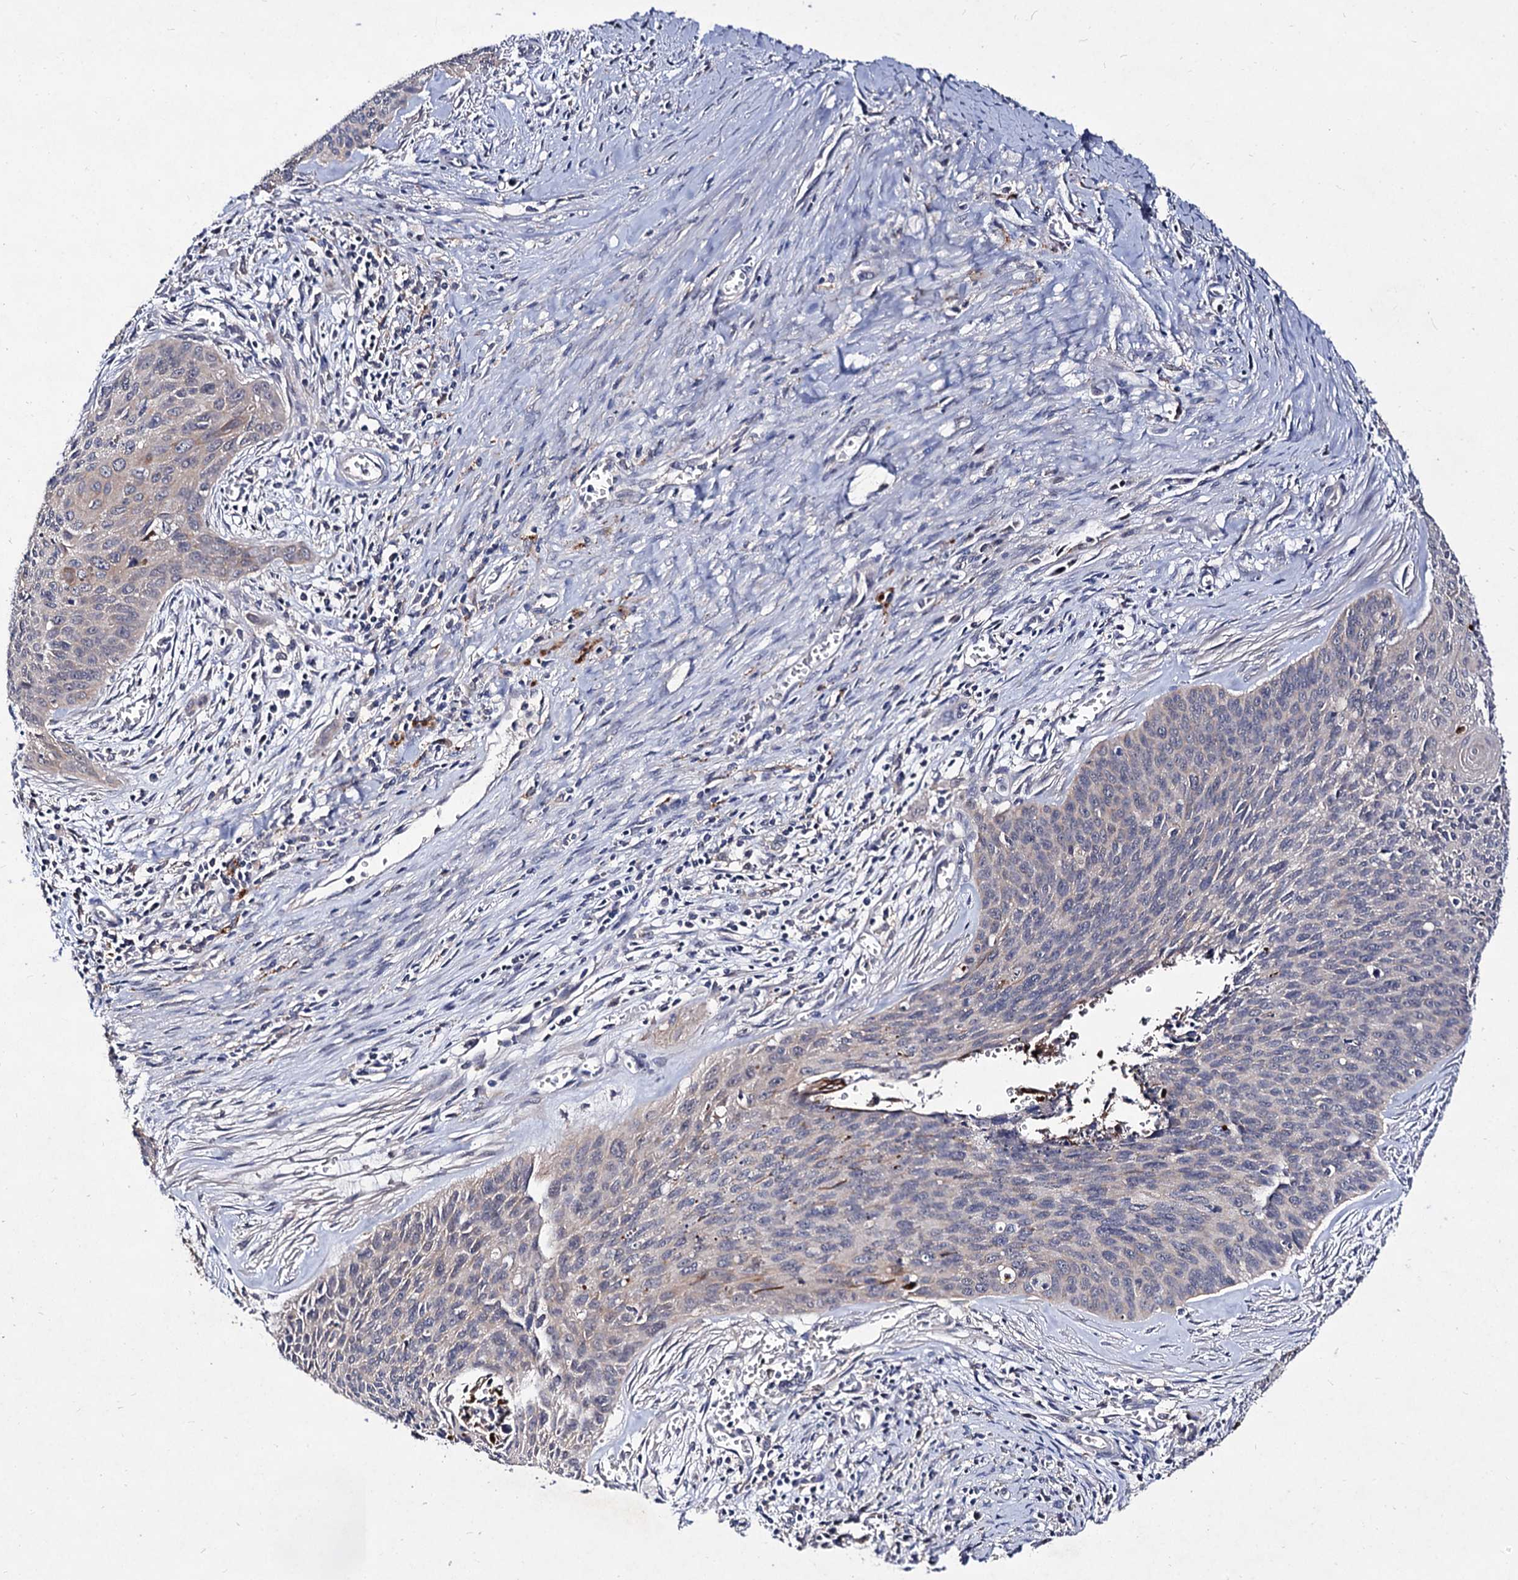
{"staining": {"intensity": "negative", "quantity": "none", "location": "none"}, "tissue": "cervical cancer", "cell_type": "Tumor cells", "image_type": "cancer", "snomed": [{"axis": "morphology", "description": "Squamous cell carcinoma, NOS"}, {"axis": "topography", "description": "Cervix"}], "caption": "An image of human cervical cancer is negative for staining in tumor cells.", "gene": "ACTR6", "patient": {"sex": "female", "age": 55}}